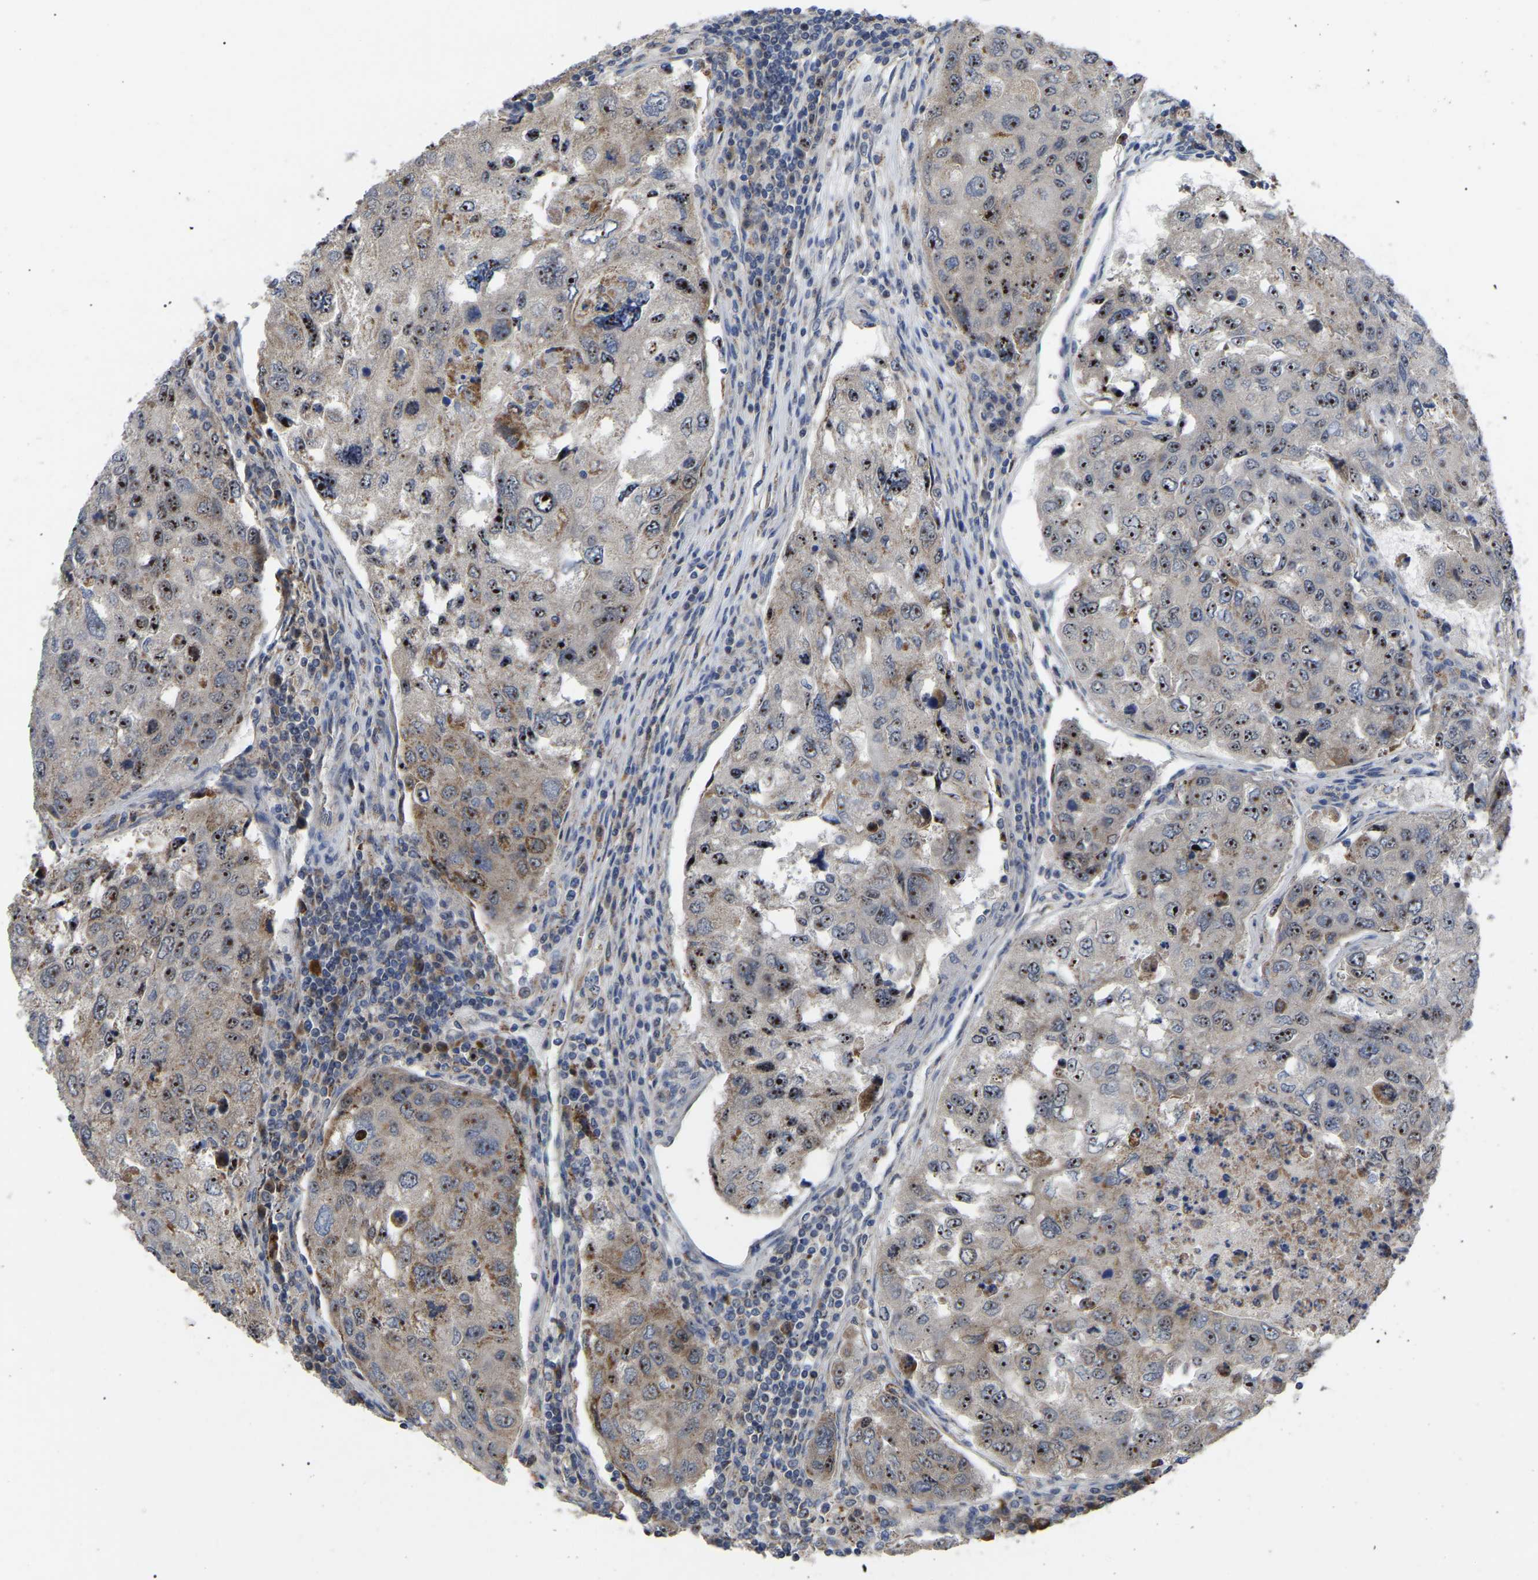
{"staining": {"intensity": "strong", "quantity": ">75%", "location": "nuclear"}, "tissue": "urothelial cancer", "cell_type": "Tumor cells", "image_type": "cancer", "snomed": [{"axis": "morphology", "description": "Urothelial carcinoma, High grade"}, {"axis": "topography", "description": "Lymph node"}, {"axis": "topography", "description": "Urinary bladder"}], "caption": "Immunohistochemistry (IHC) micrograph of urothelial cancer stained for a protein (brown), which reveals high levels of strong nuclear expression in about >75% of tumor cells.", "gene": "NOP53", "patient": {"sex": "male", "age": 51}}